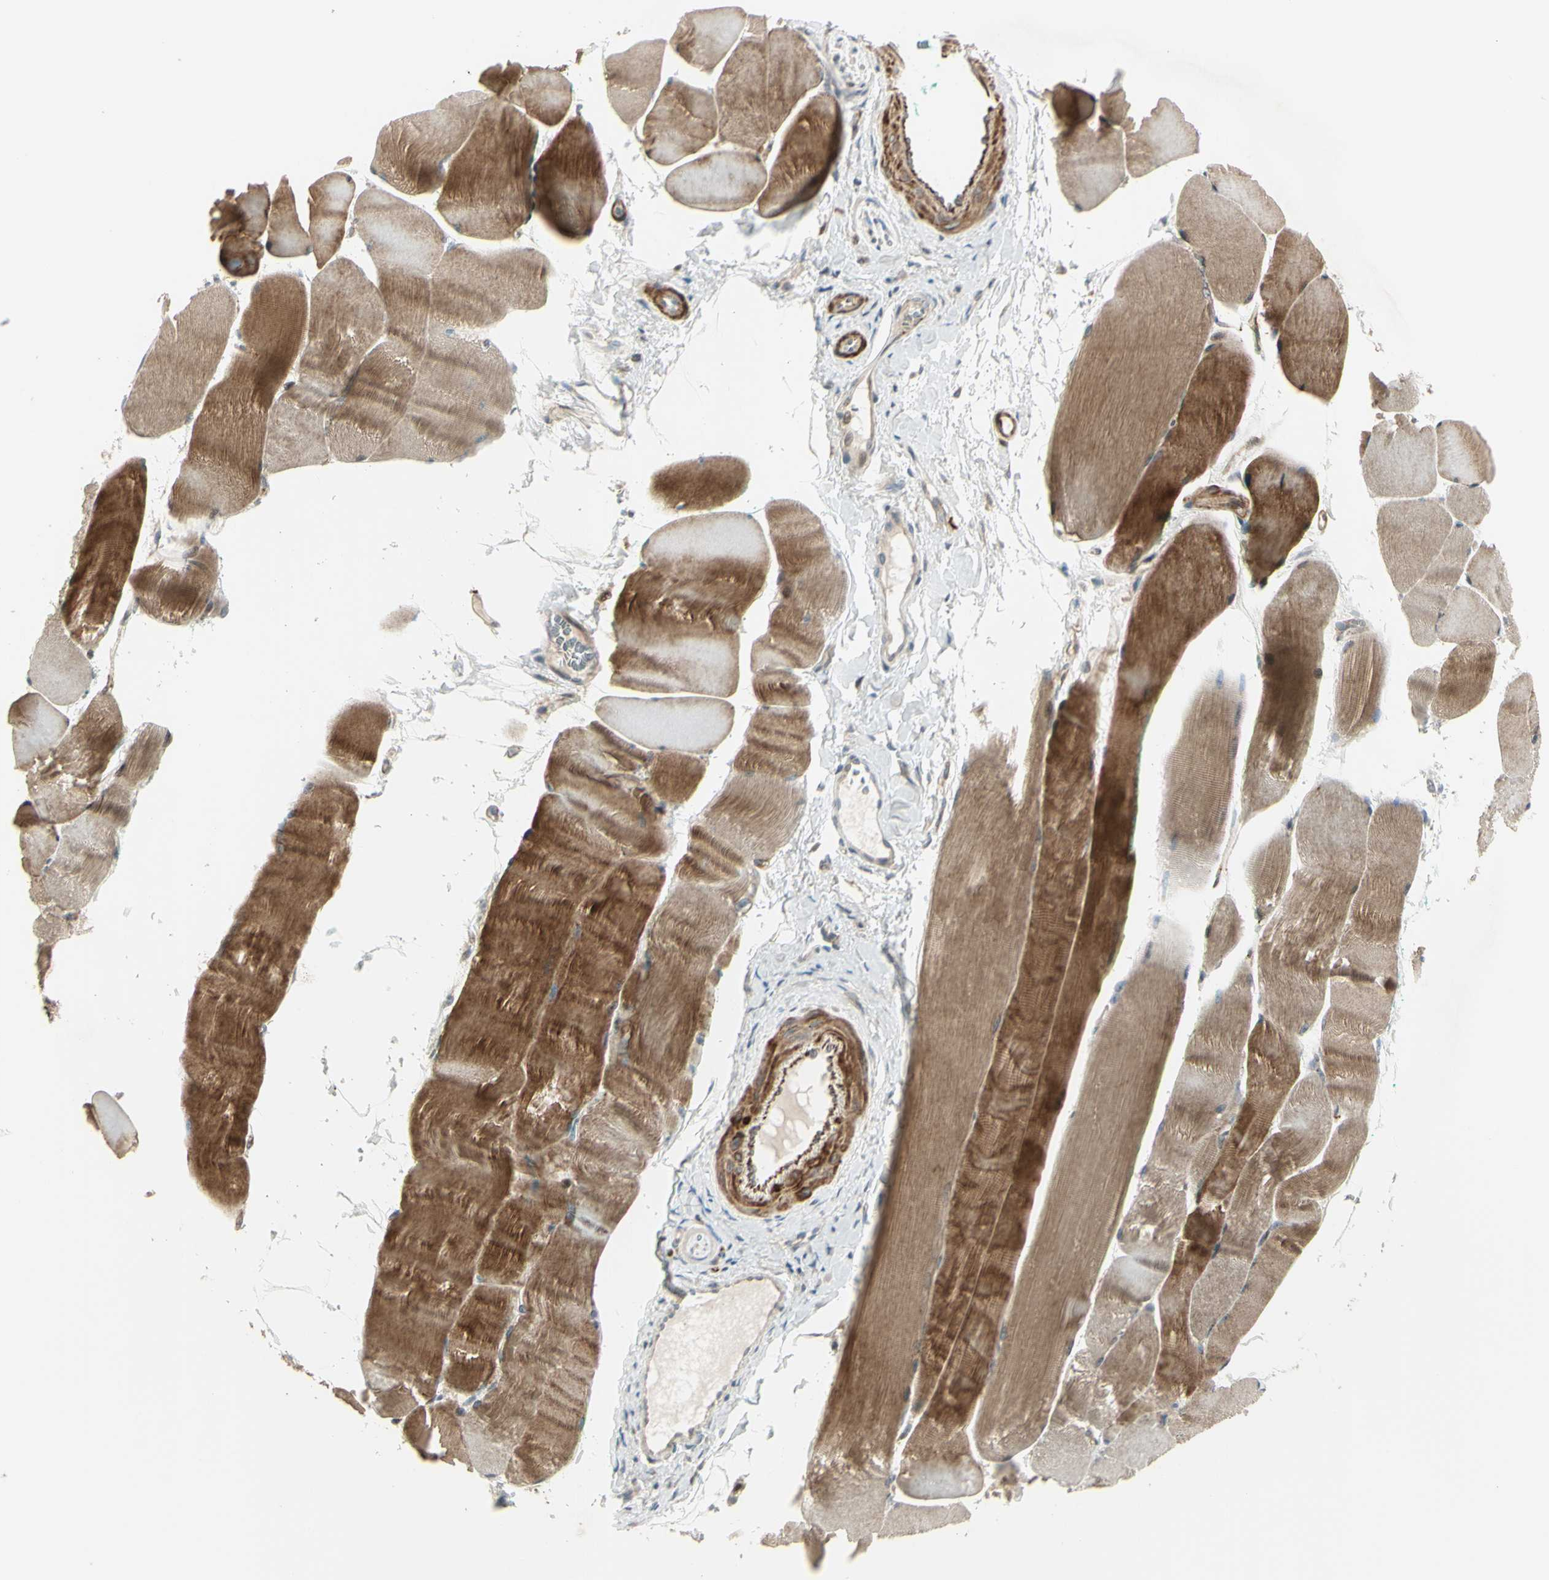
{"staining": {"intensity": "moderate", "quantity": ">75%", "location": "cytoplasmic/membranous"}, "tissue": "skeletal muscle", "cell_type": "Myocytes", "image_type": "normal", "snomed": [{"axis": "morphology", "description": "Normal tissue, NOS"}, {"axis": "morphology", "description": "Squamous cell carcinoma, NOS"}, {"axis": "topography", "description": "Skeletal muscle"}], "caption": "A medium amount of moderate cytoplasmic/membranous positivity is present in approximately >75% of myocytes in normal skeletal muscle.", "gene": "NDFIP1", "patient": {"sex": "male", "age": 51}}